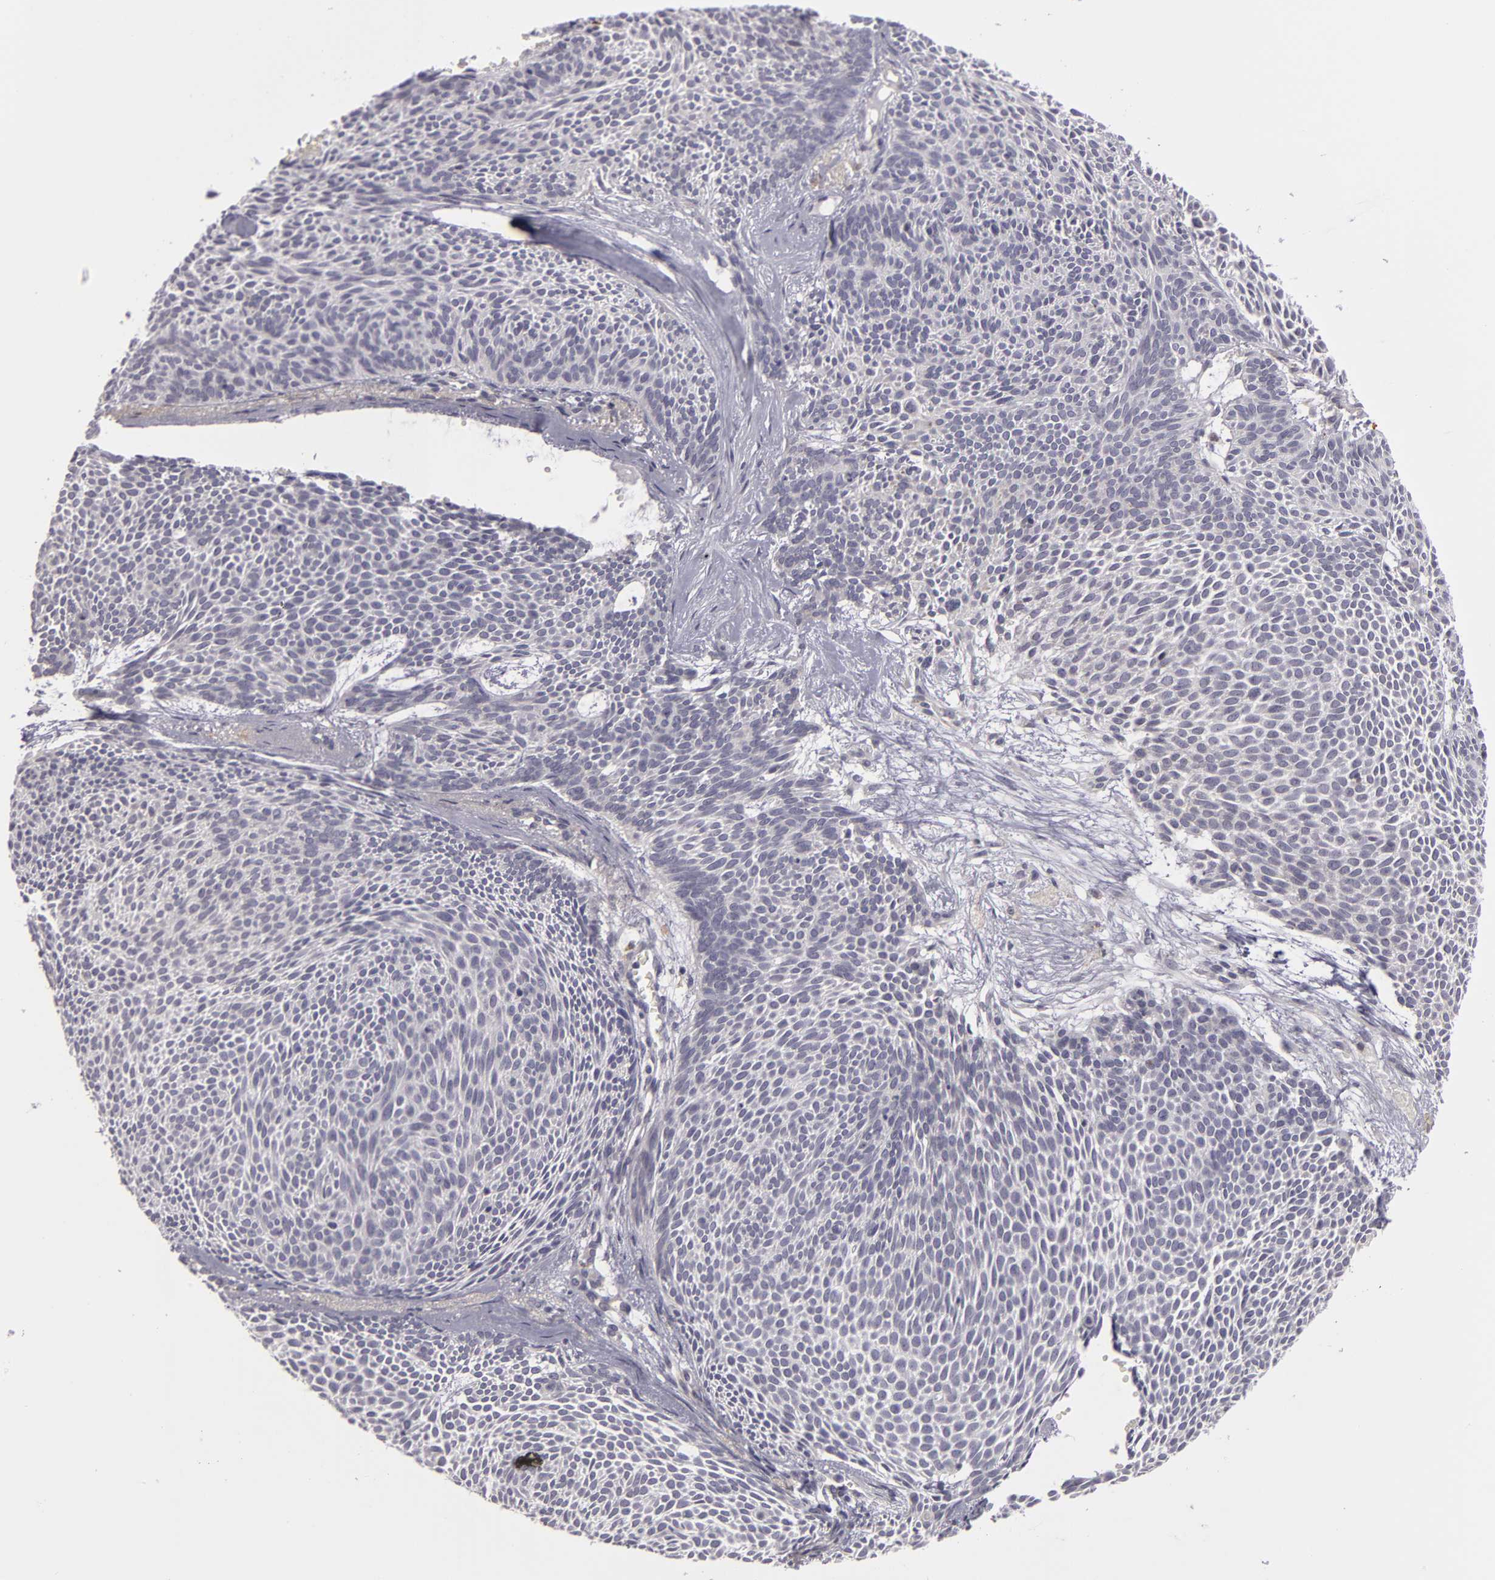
{"staining": {"intensity": "negative", "quantity": "none", "location": "none"}, "tissue": "skin cancer", "cell_type": "Tumor cells", "image_type": "cancer", "snomed": [{"axis": "morphology", "description": "Basal cell carcinoma"}, {"axis": "topography", "description": "Skin"}], "caption": "Immunohistochemistry photomicrograph of neoplastic tissue: human skin cancer (basal cell carcinoma) stained with DAB (3,3'-diaminobenzidine) displays no significant protein positivity in tumor cells. (Brightfield microscopy of DAB (3,3'-diaminobenzidine) IHC at high magnification).", "gene": "ZNF229", "patient": {"sex": "male", "age": 84}}